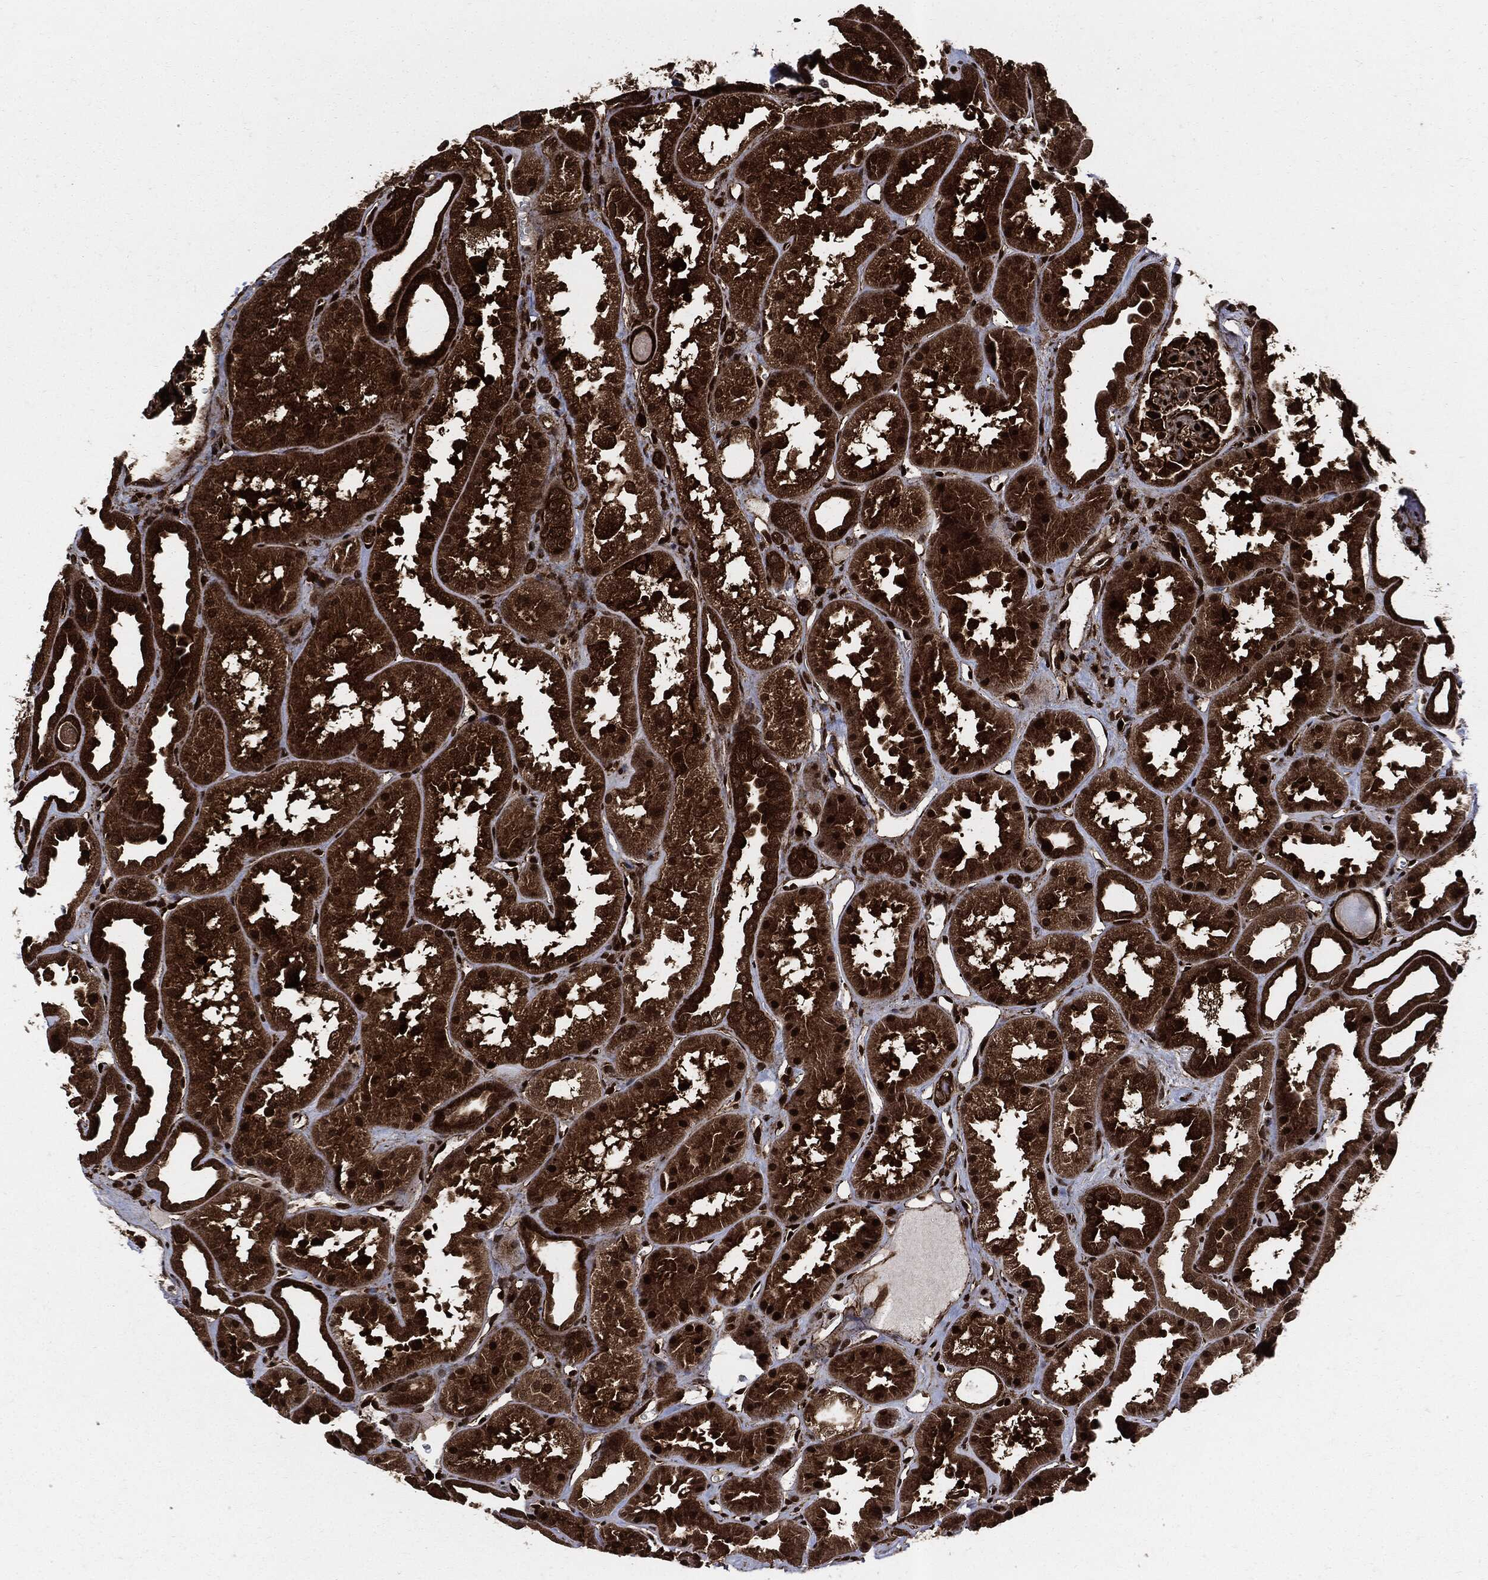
{"staining": {"intensity": "strong", "quantity": "25%-75%", "location": "cytoplasmic/membranous,nuclear"}, "tissue": "kidney", "cell_type": "Cells in glomeruli", "image_type": "normal", "snomed": [{"axis": "morphology", "description": "Normal tissue, NOS"}, {"axis": "topography", "description": "Kidney"}], "caption": "Cells in glomeruli show high levels of strong cytoplasmic/membranous,nuclear staining in approximately 25%-75% of cells in normal kidney. (DAB (3,3'-diaminobenzidine) IHC, brown staining for protein, blue staining for nuclei).", "gene": "YWHAB", "patient": {"sex": "male", "age": 61}}